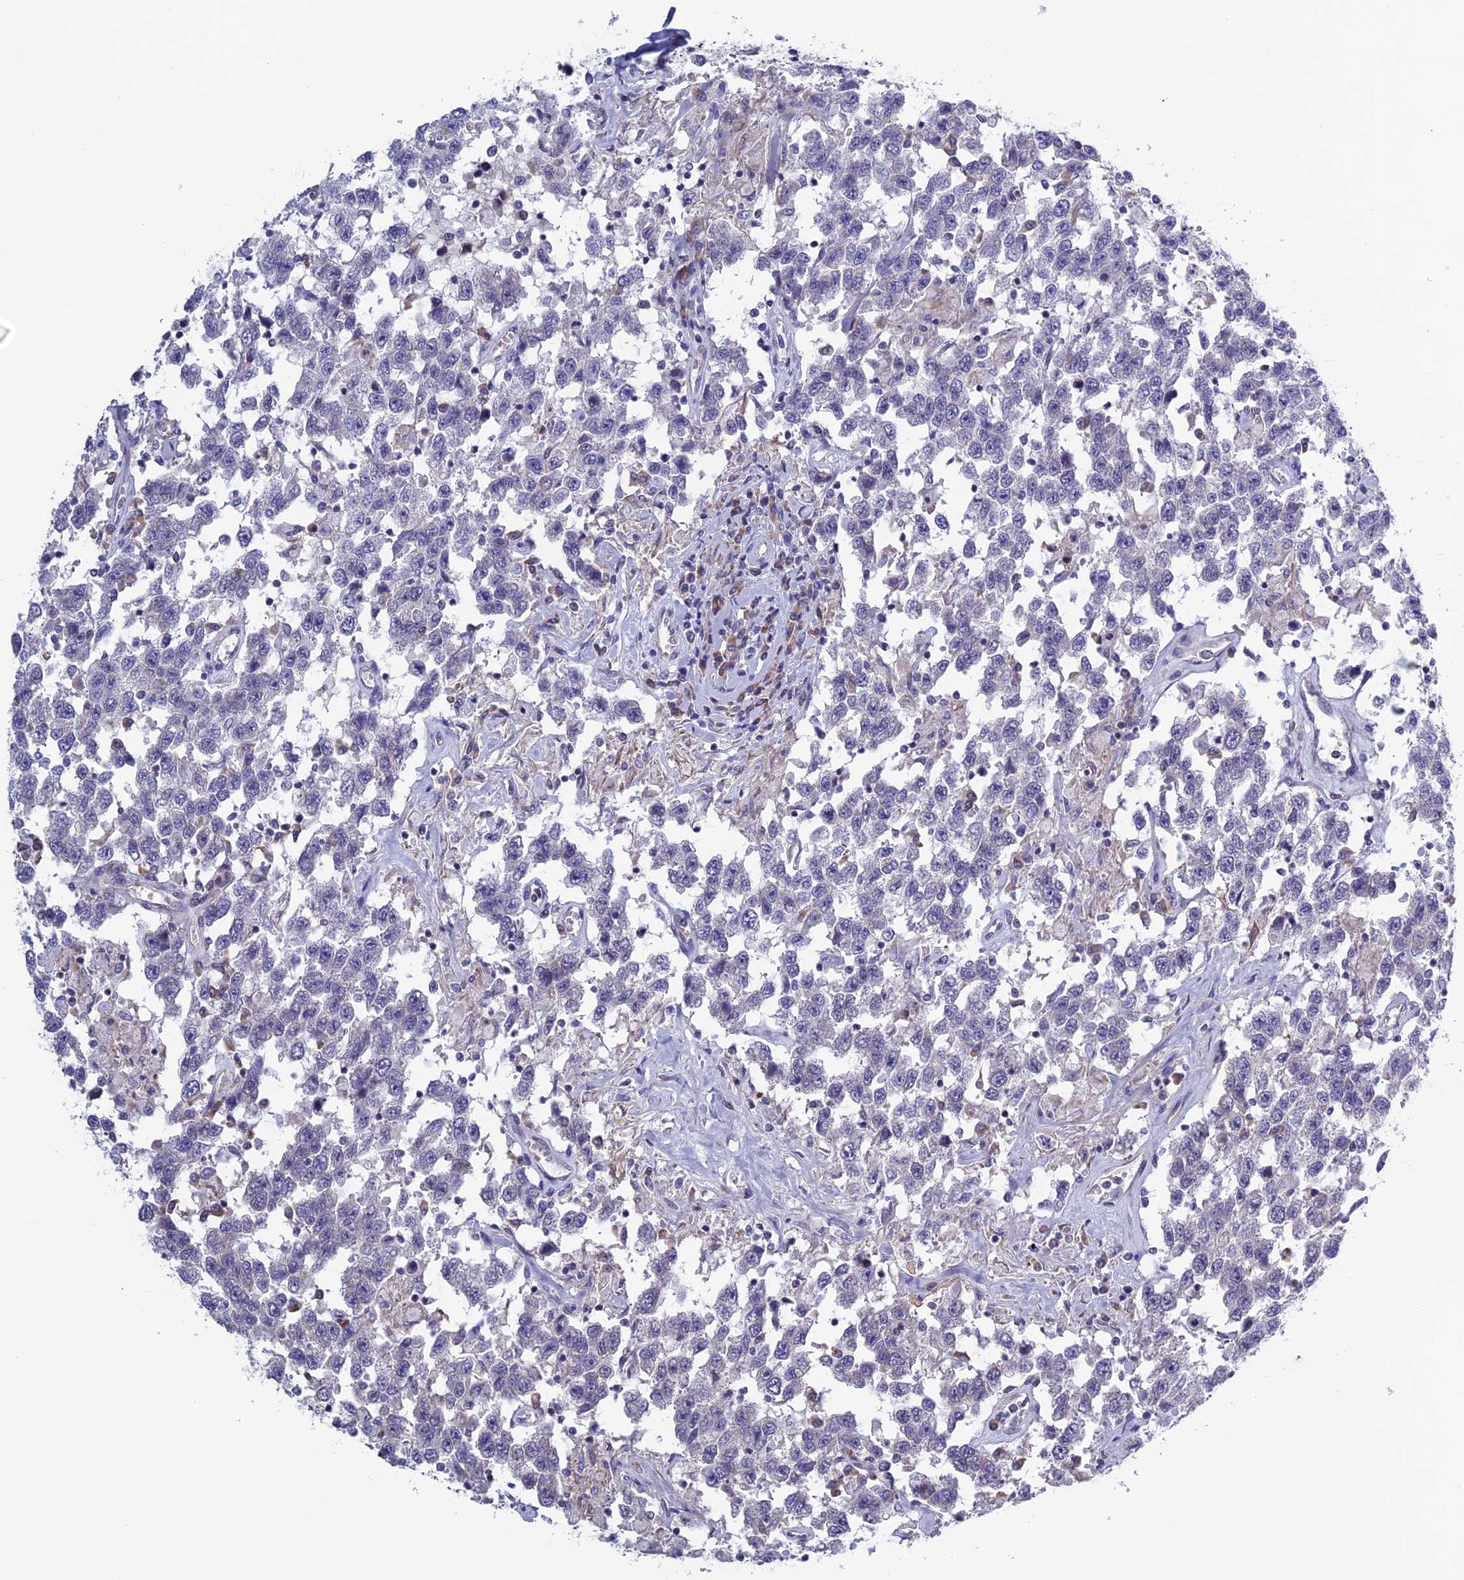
{"staining": {"intensity": "negative", "quantity": "none", "location": "none"}, "tissue": "testis cancer", "cell_type": "Tumor cells", "image_type": "cancer", "snomed": [{"axis": "morphology", "description": "Seminoma, NOS"}, {"axis": "topography", "description": "Testis"}], "caption": "The immunohistochemistry (IHC) photomicrograph has no significant expression in tumor cells of seminoma (testis) tissue. (IHC, brightfield microscopy, high magnification).", "gene": "BCL2L10", "patient": {"sex": "male", "age": 41}}